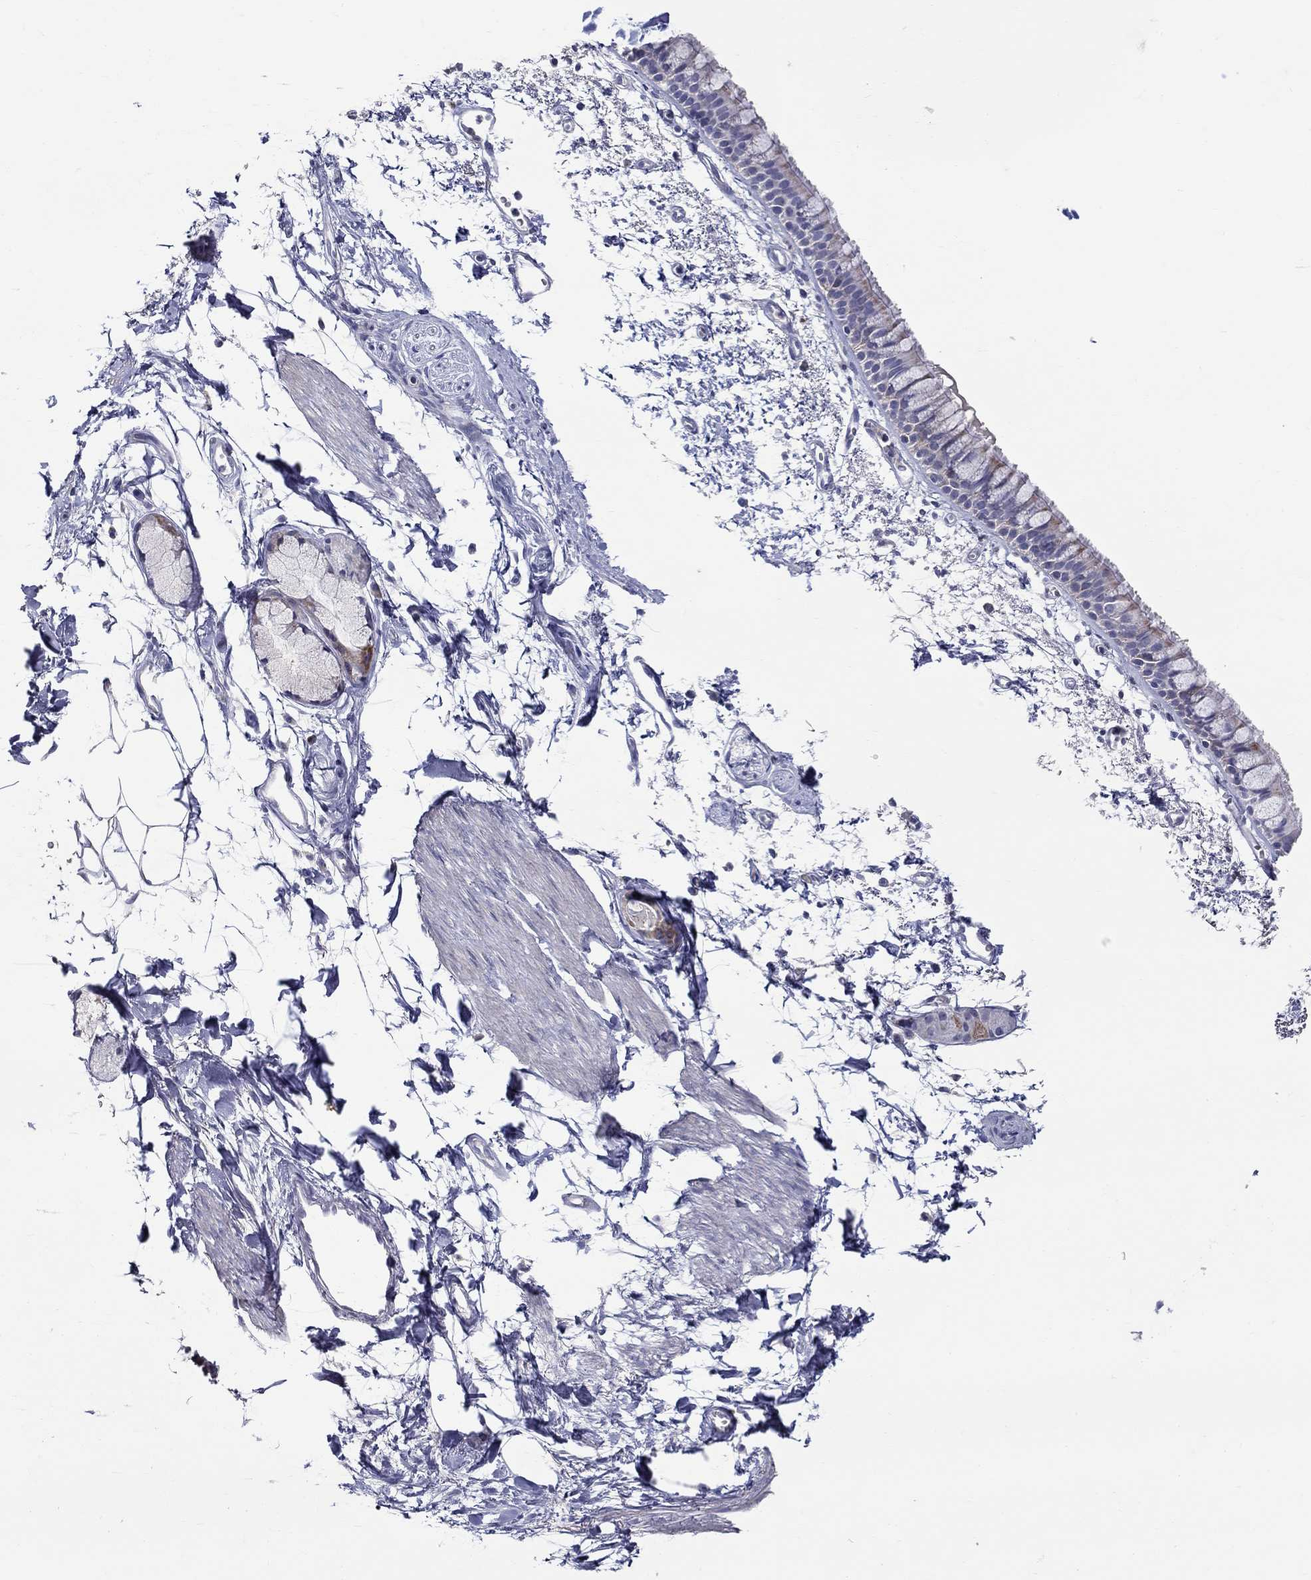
{"staining": {"intensity": "moderate", "quantity": "<25%", "location": "cytoplasmic/membranous"}, "tissue": "bronchus", "cell_type": "Respiratory epithelial cells", "image_type": "normal", "snomed": [{"axis": "morphology", "description": "Normal tissue, NOS"}, {"axis": "topography", "description": "Cartilage tissue"}, {"axis": "topography", "description": "Bronchus"}], "caption": "Protein analysis of benign bronchus reveals moderate cytoplasmic/membranous positivity in approximately <25% of respiratory epithelial cells.", "gene": "HMX2", "patient": {"sex": "male", "age": 66}}